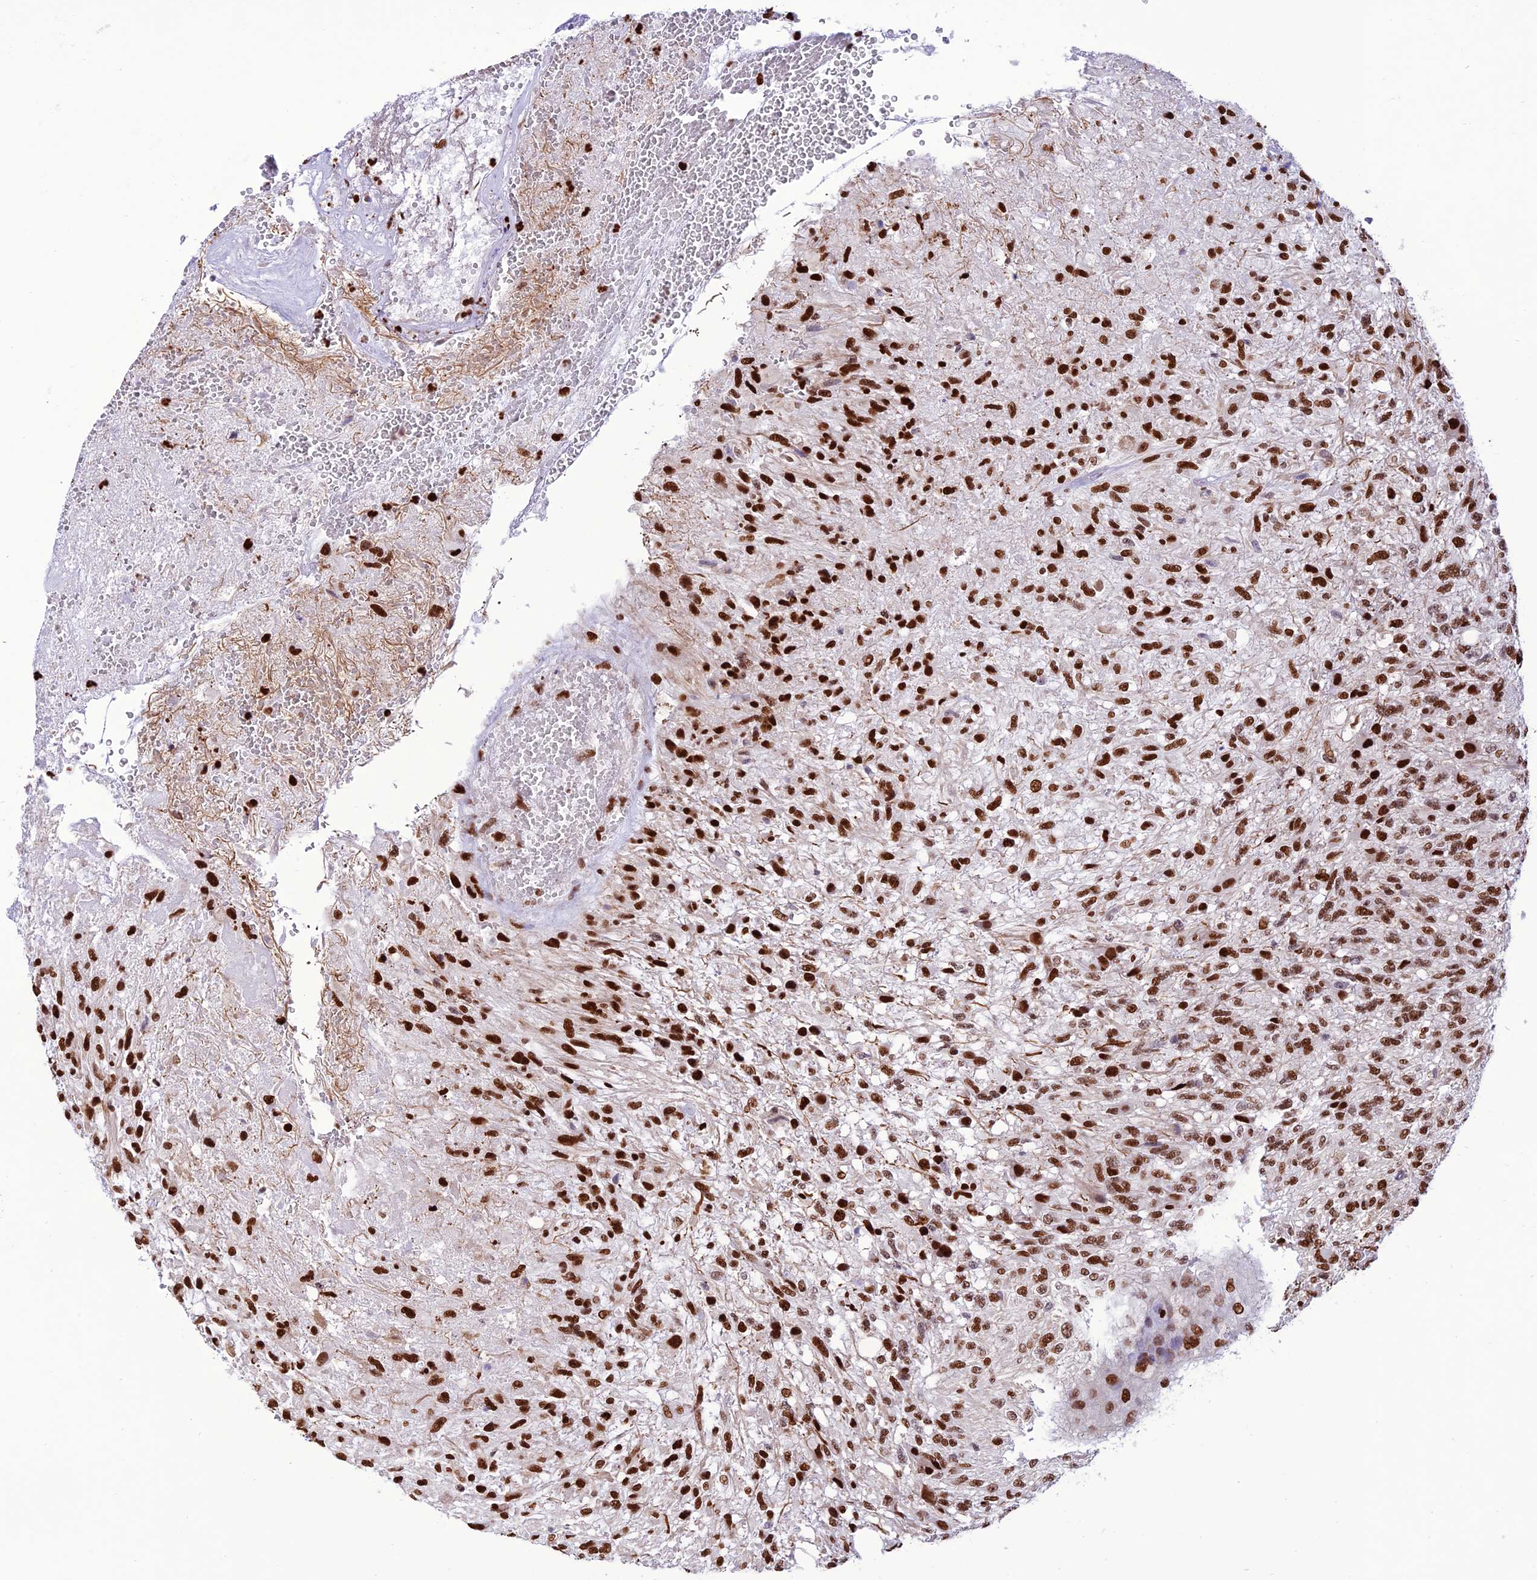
{"staining": {"intensity": "strong", "quantity": ">75%", "location": "nuclear"}, "tissue": "glioma", "cell_type": "Tumor cells", "image_type": "cancer", "snomed": [{"axis": "morphology", "description": "Glioma, malignant, High grade"}, {"axis": "topography", "description": "Brain"}], "caption": "High-power microscopy captured an immunohistochemistry image of malignant glioma (high-grade), revealing strong nuclear staining in approximately >75% of tumor cells.", "gene": "INO80E", "patient": {"sex": "male", "age": 56}}